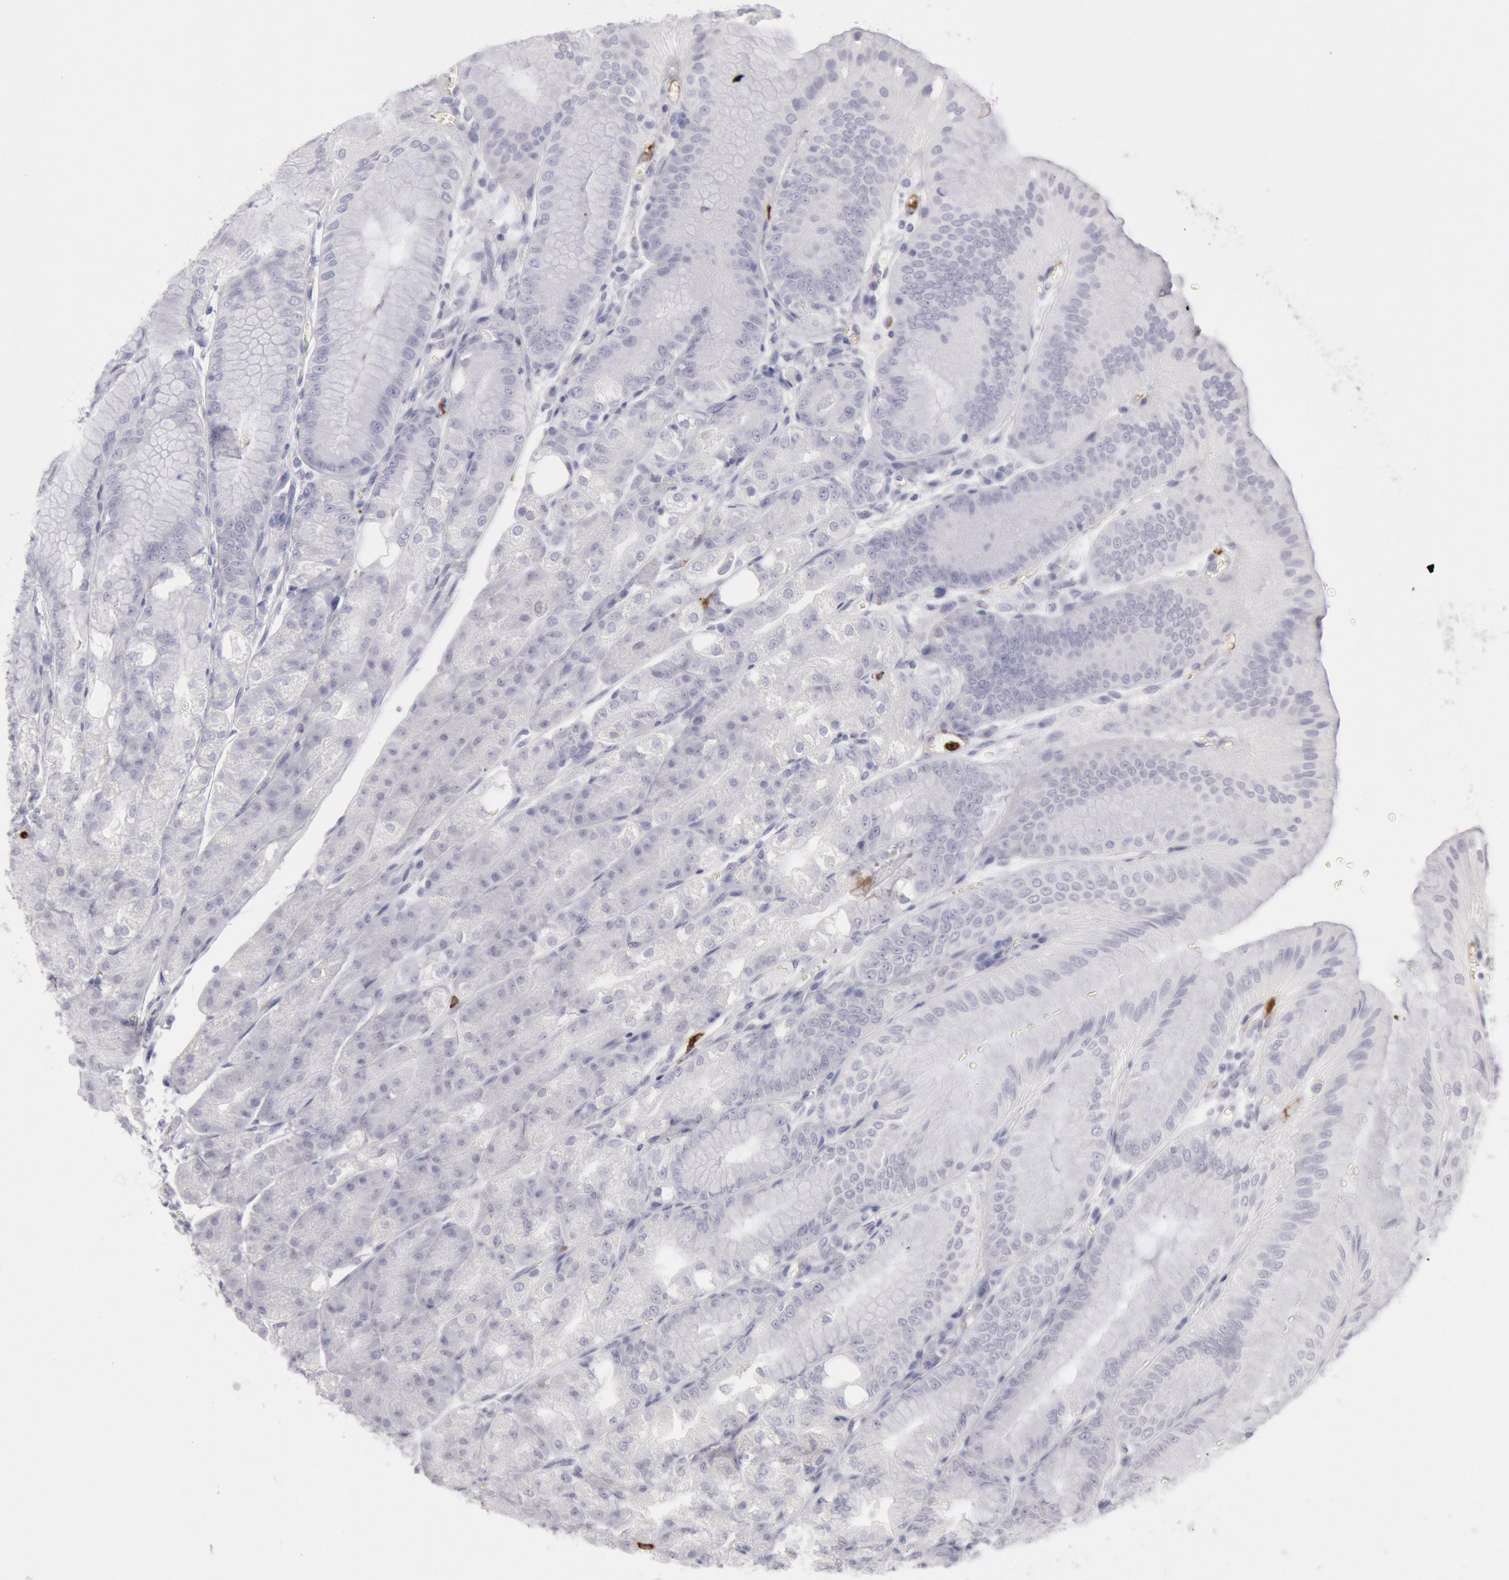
{"staining": {"intensity": "negative", "quantity": "none", "location": "none"}, "tissue": "stomach", "cell_type": "Glandular cells", "image_type": "normal", "snomed": [{"axis": "morphology", "description": "Normal tissue, NOS"}, {"axis": "topography", "description": "Stomach, lower"}], "caption": "Human stomach stained for a protein using immunohistochemistry (IHC) exhibits no positivity in glandular cells.", "gene": "FCN1", "patient": {"sex": "male", "age": 71}}